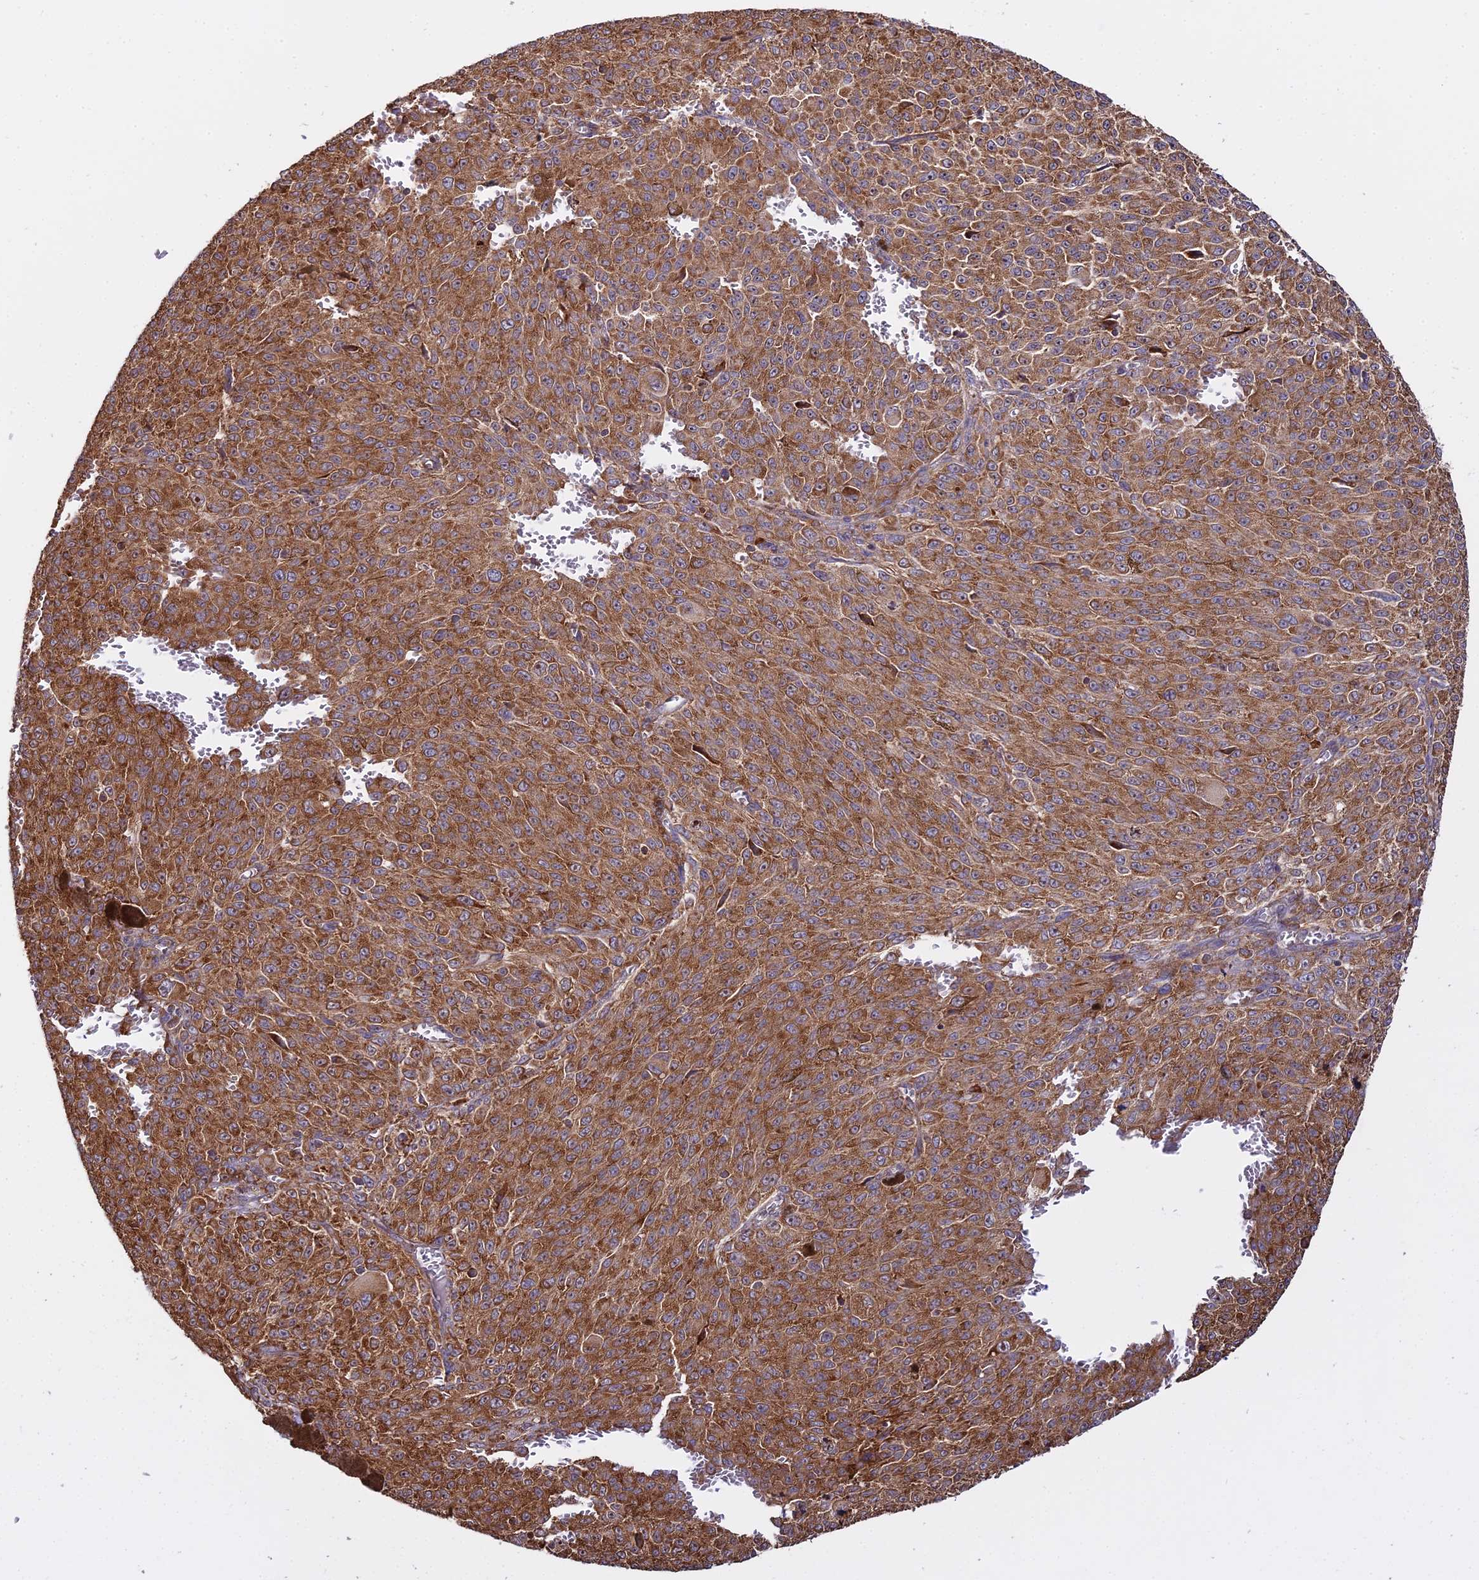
{"staining": {"intensity": "strong", "quantity": ">75%", "location": "cytoplasmic/membranous"}, "tissue": "melanoma", "cell_type": "Tumor cells", "image_type": "cancer", "snomed": [{"axis": "morphology", "description": "Malignant melanoma, NOS"}, {"axis": "topography", "description": "Skin"}], "caption": "The micrograph reveals a brown stain indicating the presence of a protein in the cytoplasmic/membranous of tumor cells in melanoma.", "gene": "RPL26", "patient": {"sex": "female", "age": 52}}